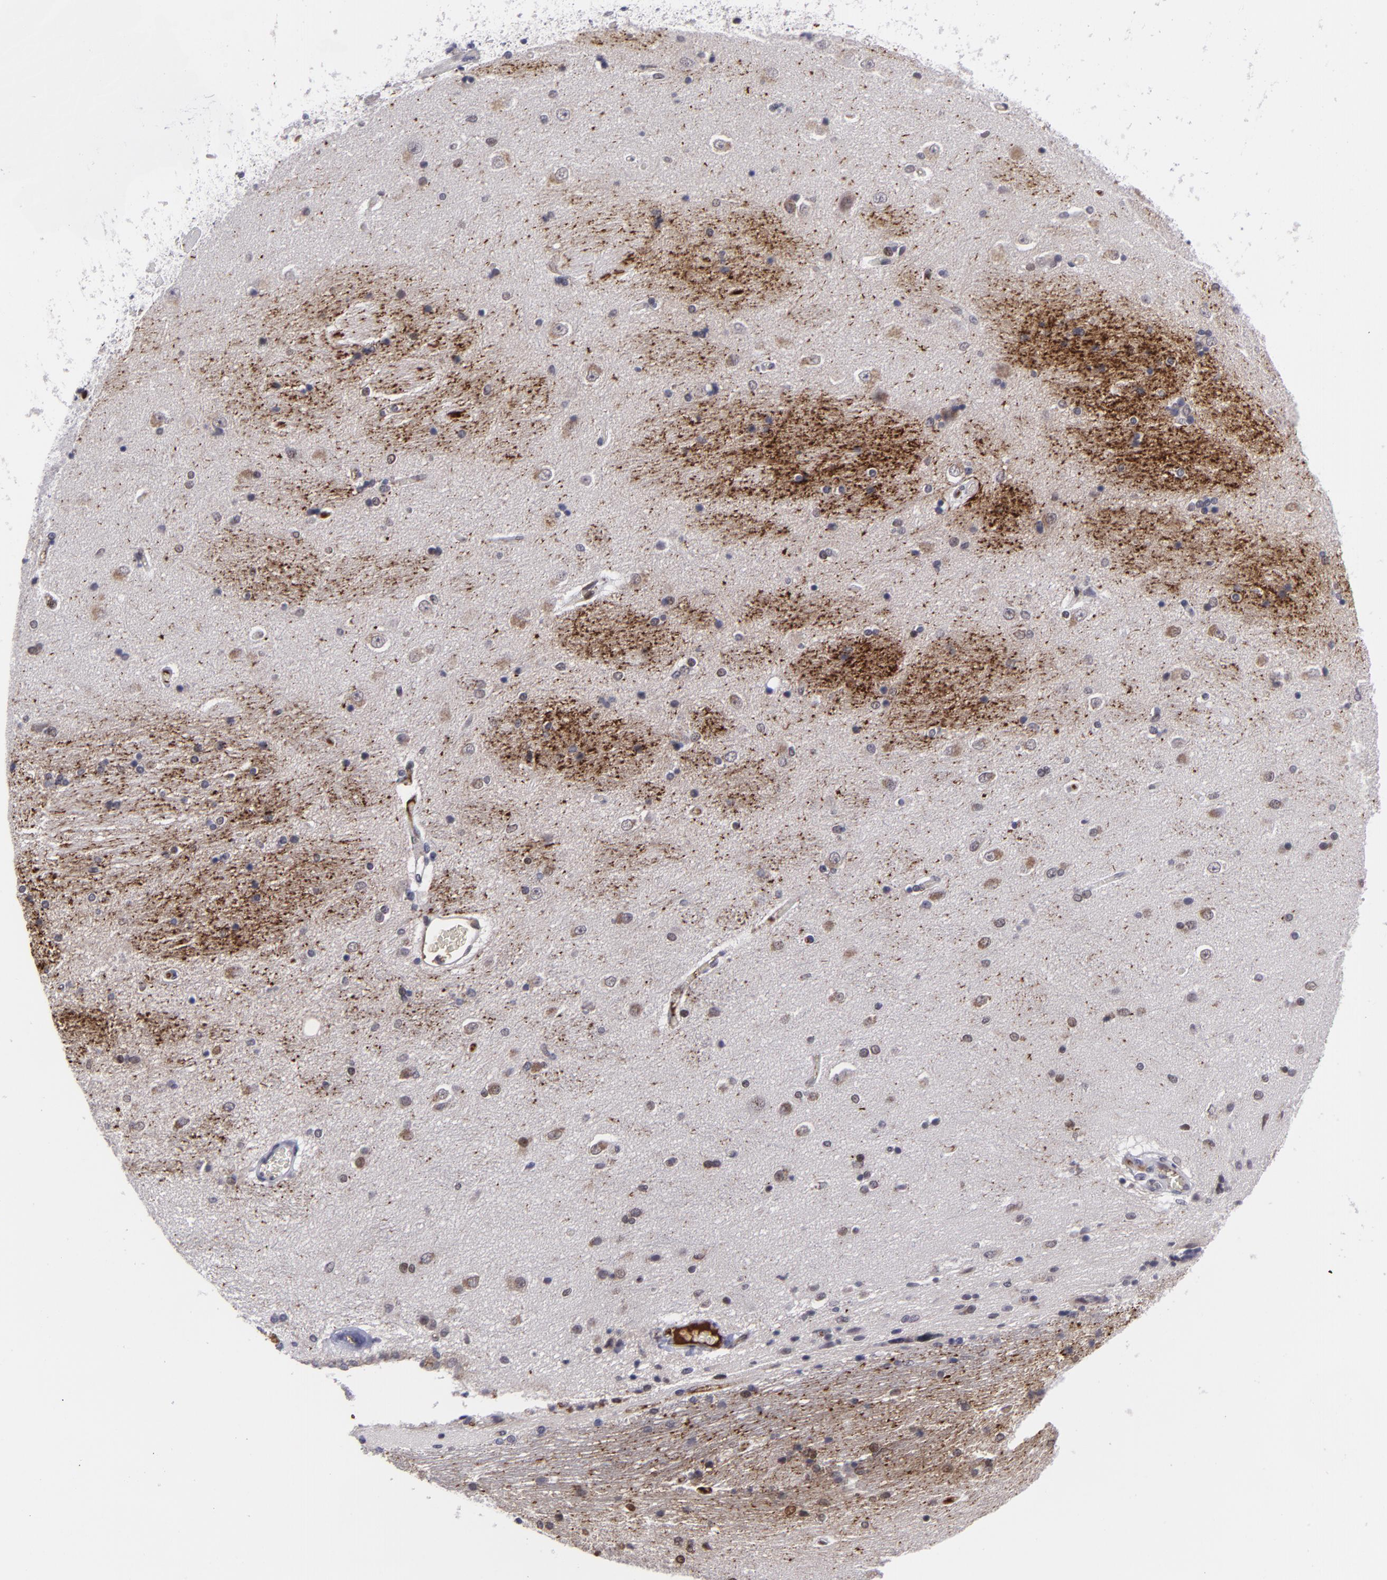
{"staining": {"intensity": "weak", "quantity": ">75%", "location": "cytoplasmic/membranous"}, "tissue": "hippocampus", "cell_type": "Glial cells", "image_type": "normal", "snomed": [{"axis": "morphology", "description": "Normal tissue, NOS"}, {"axis": "topography", "description": "Hippocampus"}], "caption": "IHC micrograph of benign hippocampus stained for a protein (brown), which exhibits low levels of weak cytoplasmic/membranous positivity in approximately >75% of glial cells.", "gene": "CTNNB1", "patient": {"sex": "female", "age": 54}}